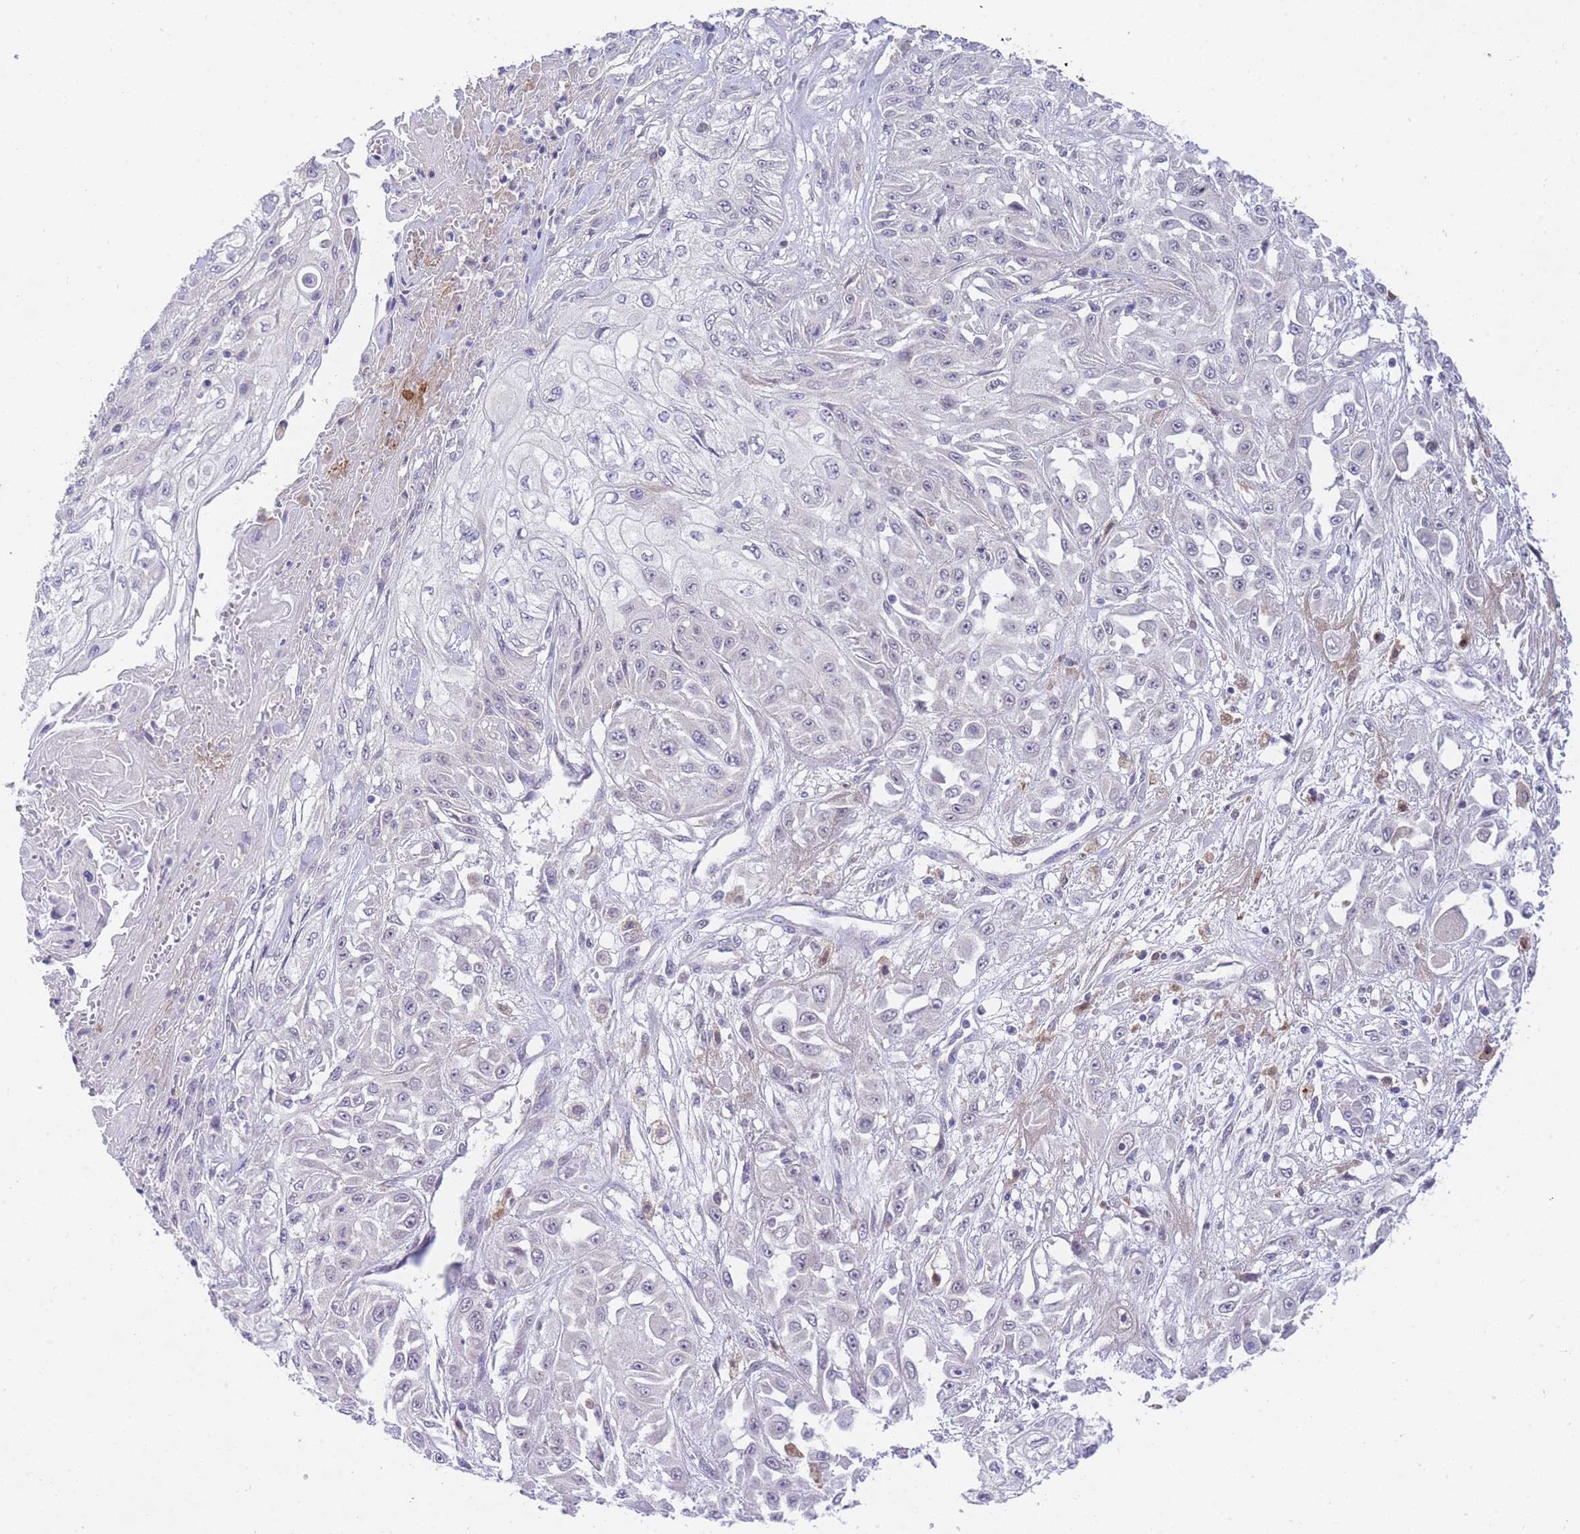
{"staining": {"intensity": "negative", "quantity": "none", "location": "none"}, "tissue": "skin cancer", "cell_type": "Tumor cells", "image_type": "cancer", "snomed": [{"axis": "morphology", "description": "Squamous cell carcinoma, NOS"}, {"axis": "morphology", "description": "Squamous cell carcinoma, metastatic, NOS"}, {"axis": "topography", "description": "Skin"}, {"axis": "topography", "description": "Lymph node"}], "caption": "Protein analysis of skin metastatic squamous cell carcinoma shows no significant positivity in tumor cells.", "gene": "SLC25A33", "patient": {"sex": "male", "age": 75}}